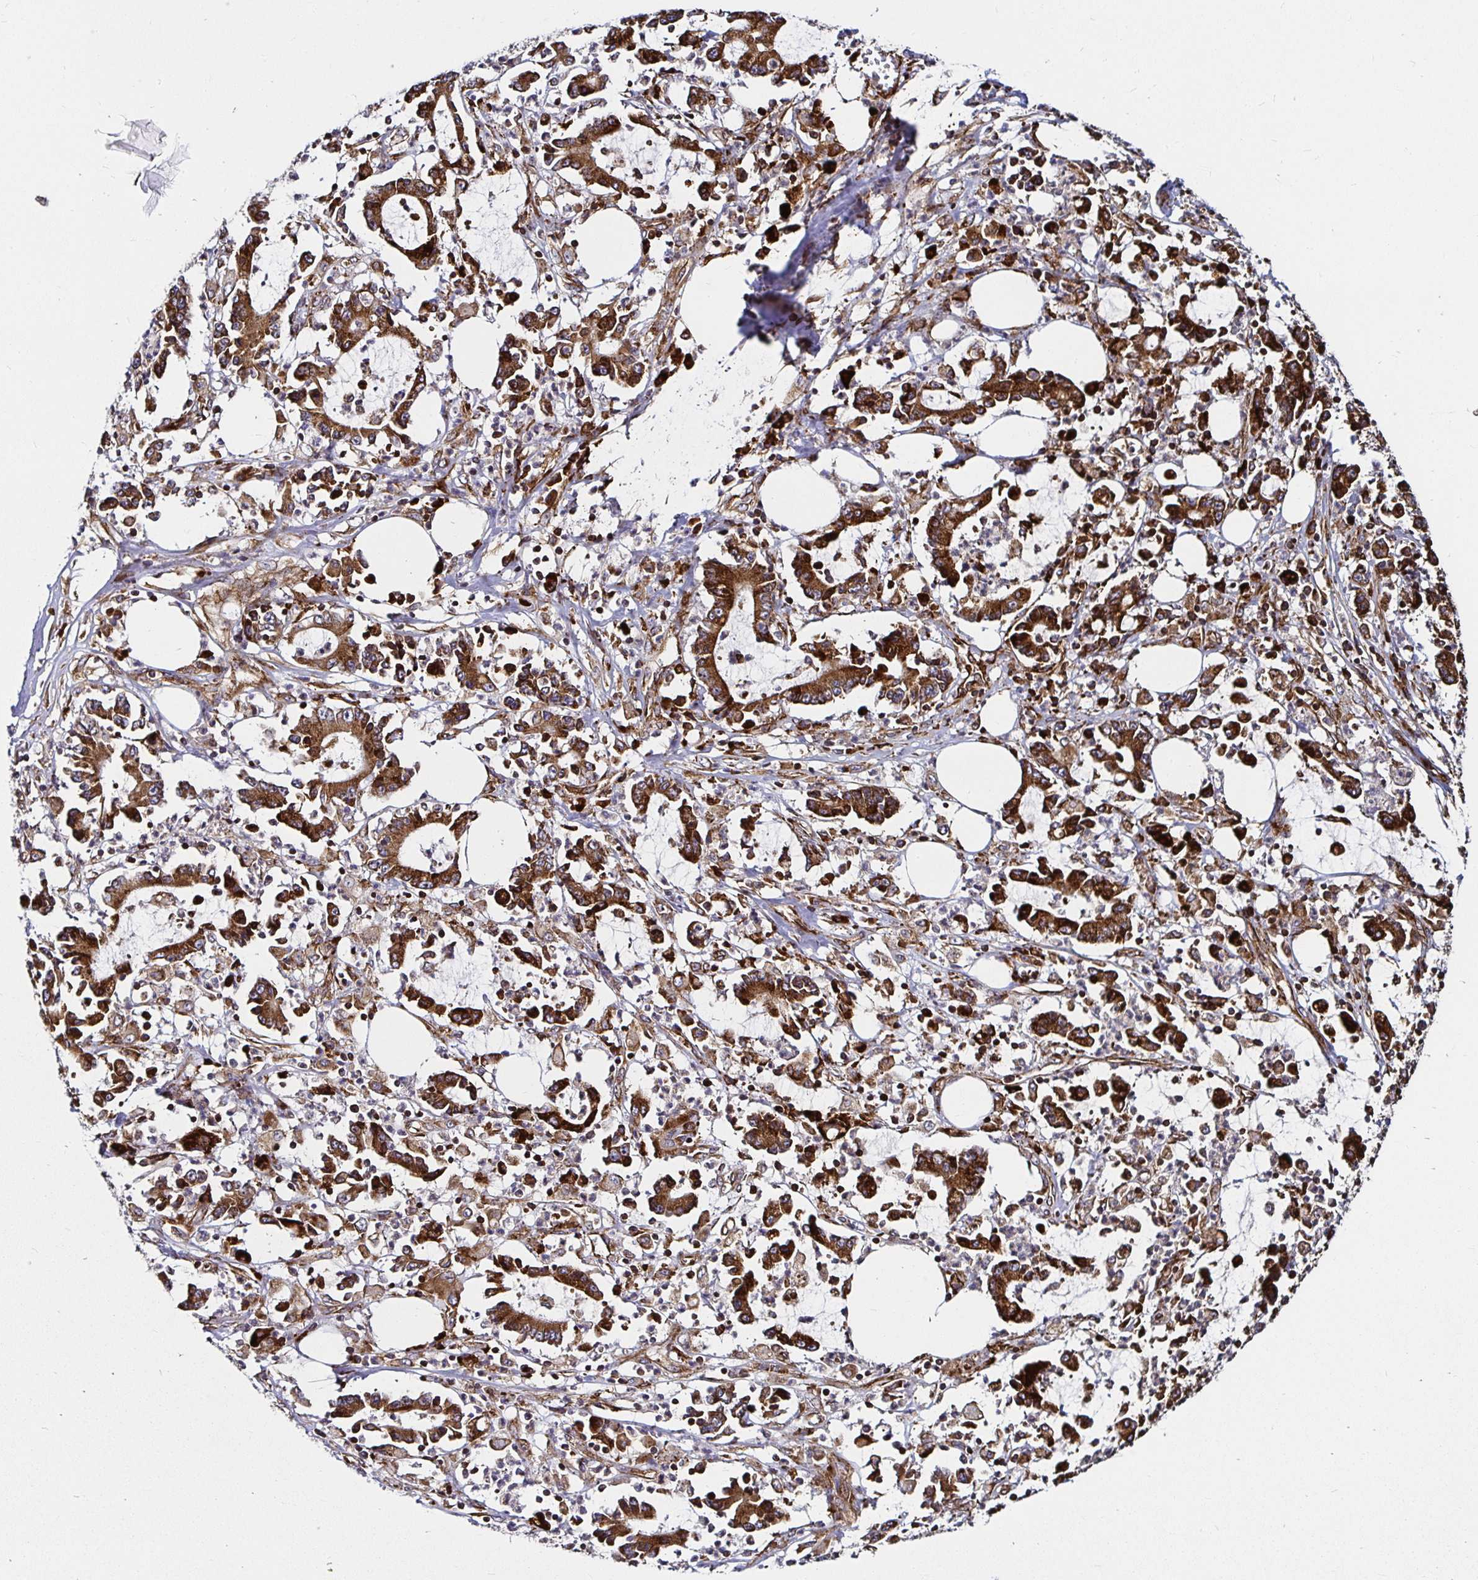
{"staining": {"intensity": "strong", "quantity": ">75%", "location": "cytoplasmic/membranous"}, "tissue": "stomach cancer", "cell_type": "Tumor cells", "image_type": "cancer", "snomed": [{"axis": "morphology", "description": "Adenocarcinoma, NOS"}, {"axis": "topography", "description": "Stomach, upper"}], "caption": "A brown stain highlights strong cytoplasmic/membranous expression of a protein in stomach cancer tumor cells.", "gene": "SMYD3", "patient": {"sex": "male", "age": 68}}